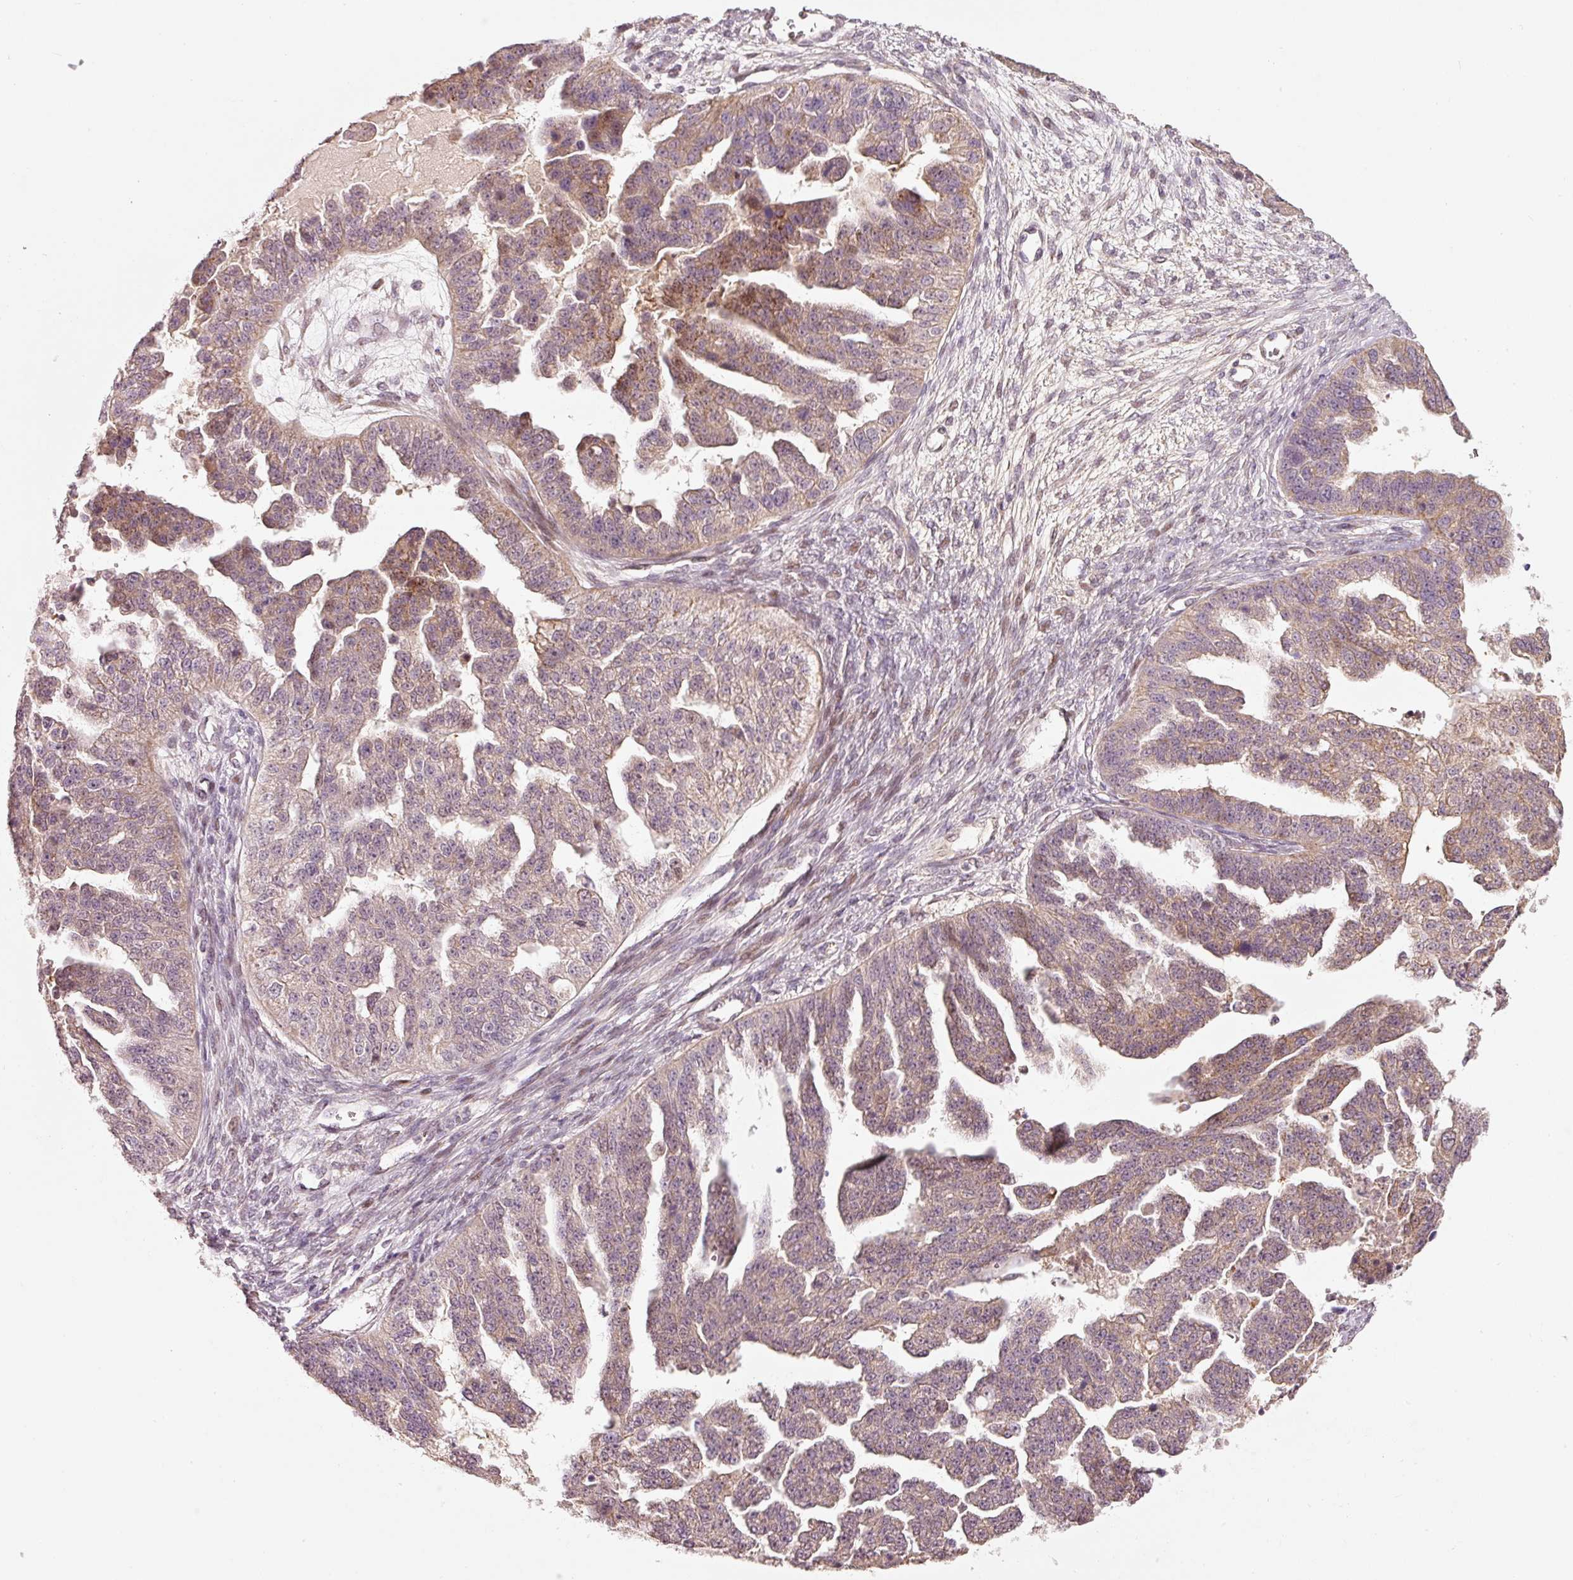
{"staining": {"intensity": "moderate", "quantity": "25%-75%", "location": "cytoplasmic/membranous"}, "tissue": "ovarian cancer", "cell_type": "Tumor cells", "image_type": "cancer", "snomed": [{"axis": "morphology", "description": "Cystadenocarcinoma, serous, NOS"}, {"axis": "topography", "description": "Ovary"}], "caption": "DAB immunohistochemical staining of human serous cystadenocarcinoma (ovarian) exhibits moderate cytoplasmic/membranous protein staining in approximately 25%-75% of tumor cells.", "gene": "TOB2", "patient": {"sex": "female", "age": 58}}